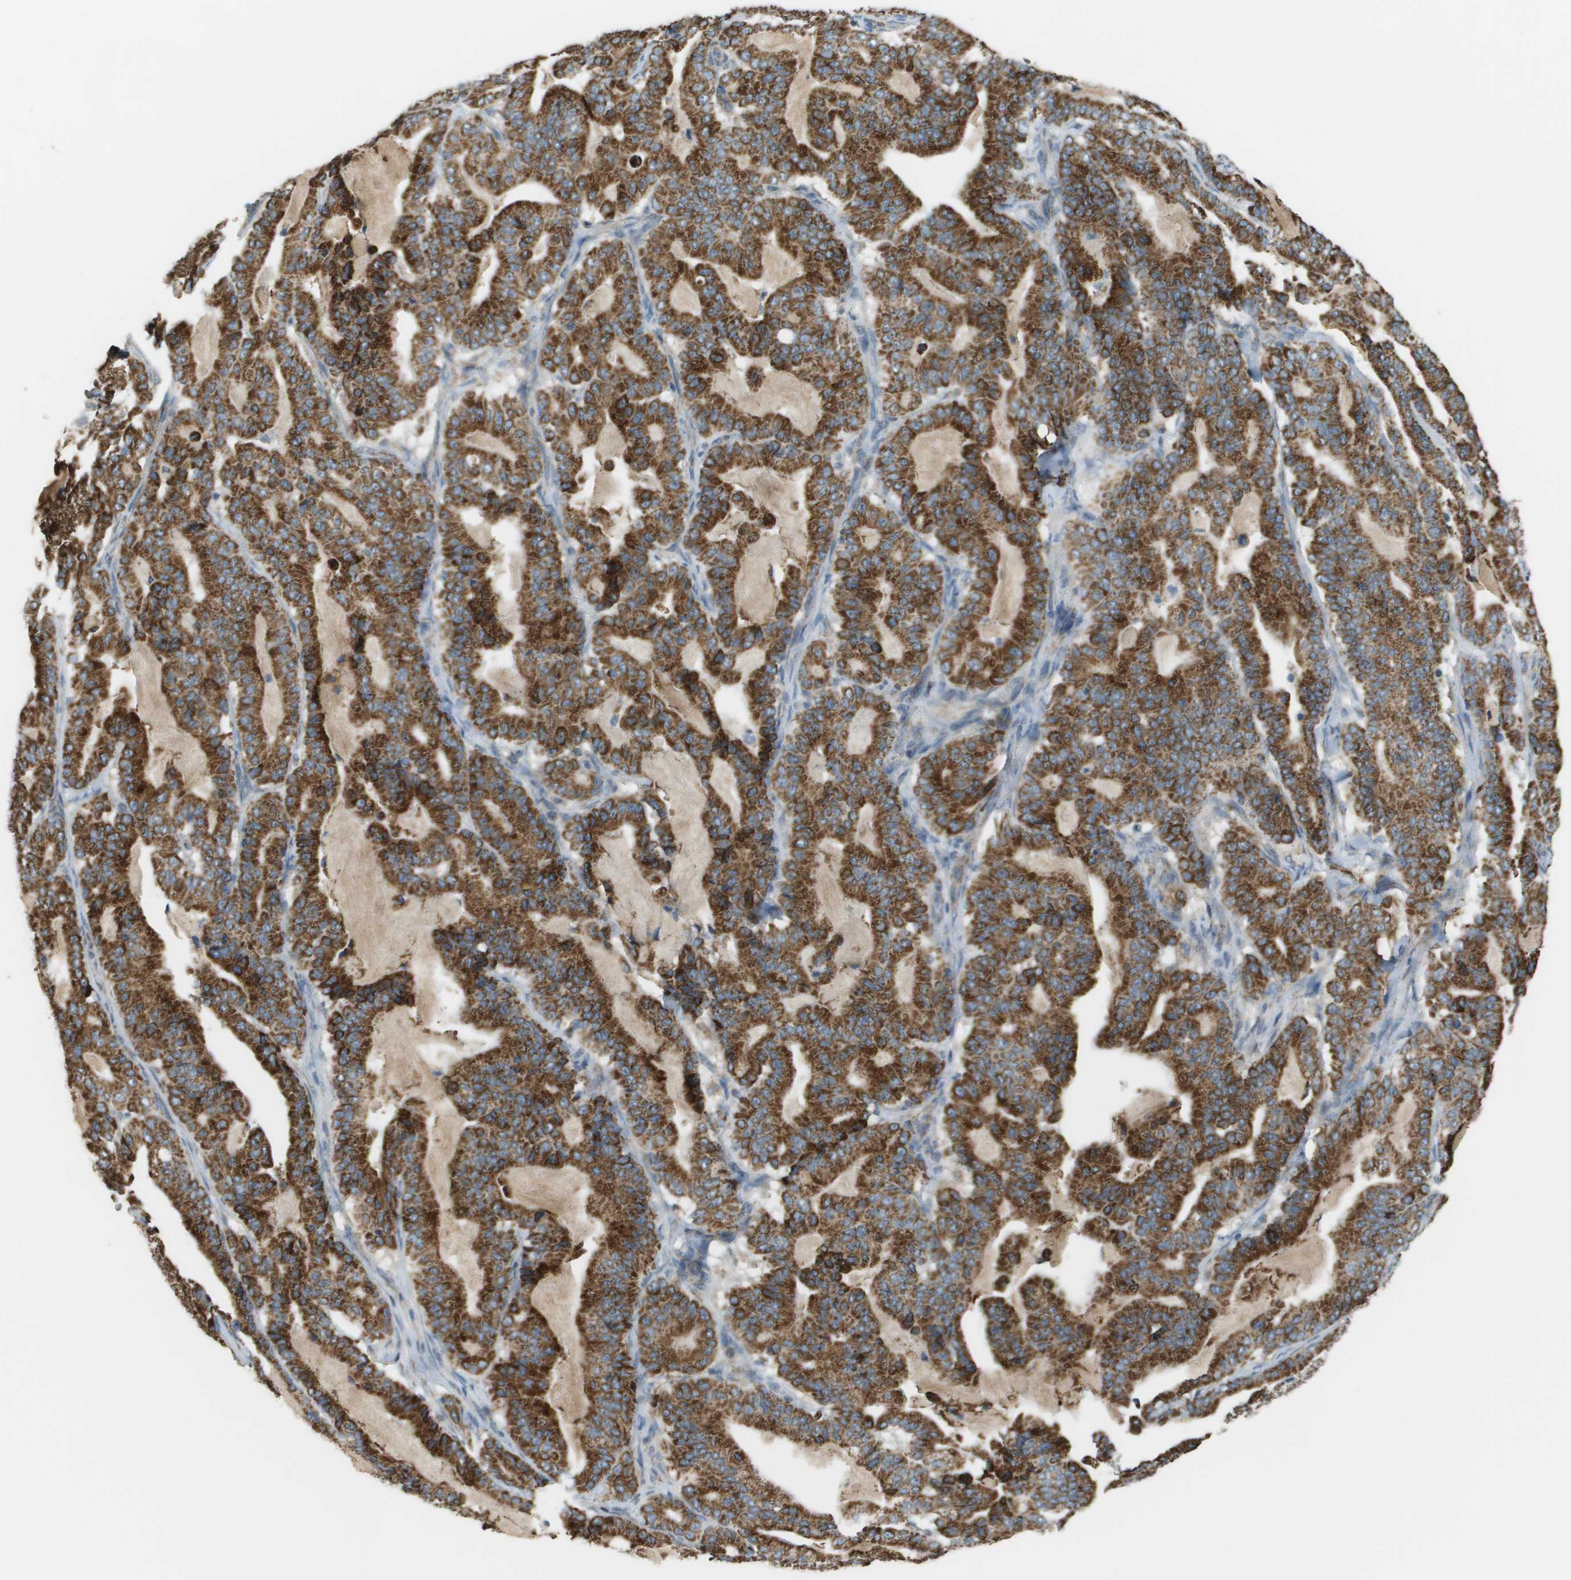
{"staining": {"intensity": "strong", "quantity": ">75%", "location": "cytoplasmic/membranous"}, "tissue": "pancreatic cancer", "cell_type": "Tumor cells", "image_type": "cancer", "snomed": [{"axis": "morphology", "description": "Adenocarcinoma, NOS"}, {"axis": "topography", "description": "Pancreas"}], "caption": "Immunohistochemical staining of human pancreatic adenocarcinoma exhibits high levels of strong cytoplasmic/membranous protein staining in about >75% of tumor cells.", "gene": "FH", "patient": {"sex": "male", "age": 63}}